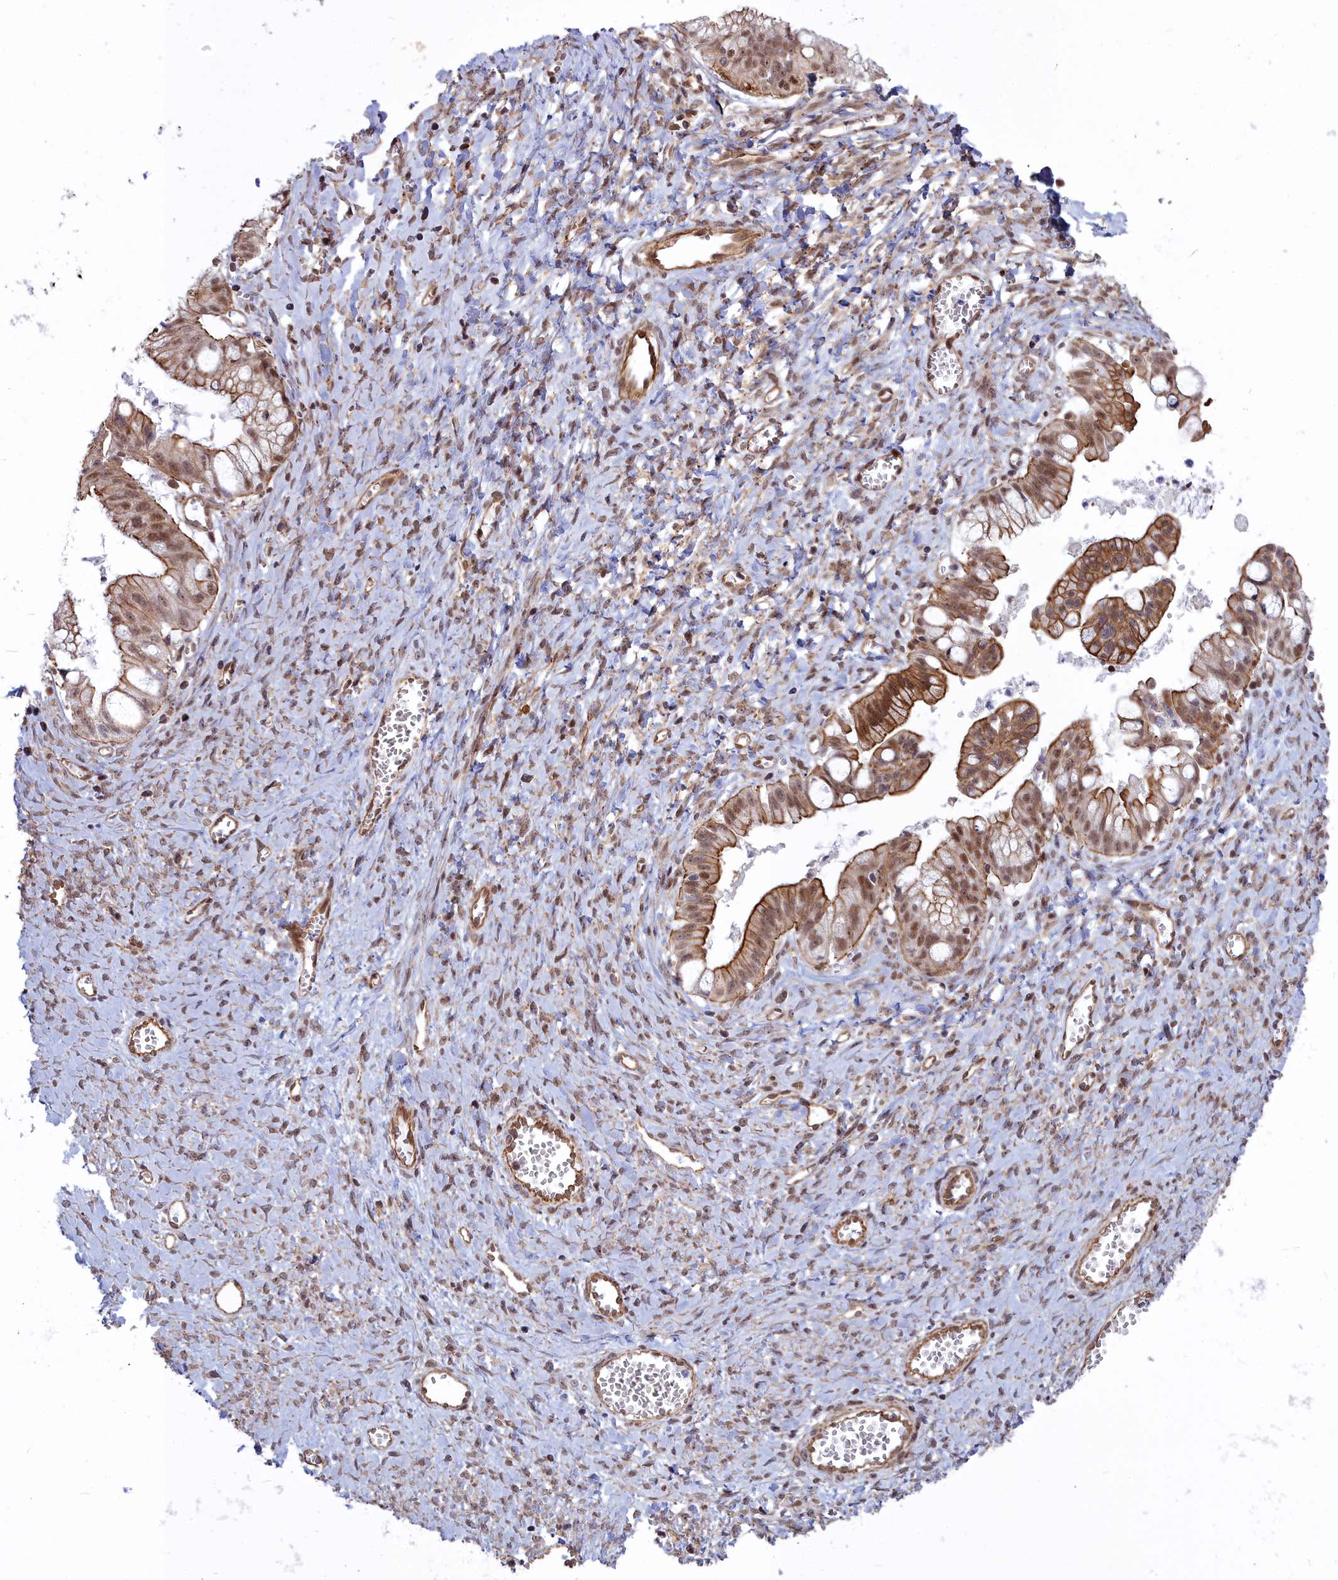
{"staining": {"intensity": "moderate", "quantity": ">75%", "location": "cytoplasmic/membranous,nuclear"}, "tissue": "ovarian cancer", "cell_type": "Tumor cells", "image_type": "cancer", "snomed": [{"axis": "morphology", "description": "Cystadenocarcinoma, mucinous, NOS"}, {"axis": "topography", "description": "Ovary"}], "caption": "Brown immunohistochemical staining in human ovarian cancer (mucinous cystadenocarcinoma) reveals moderate cytoplasmic/membranous and nuclear expression in about >75% of tumor cells.", "gene": "YJU2", "patient": {"sex": "female", "age": 70}}